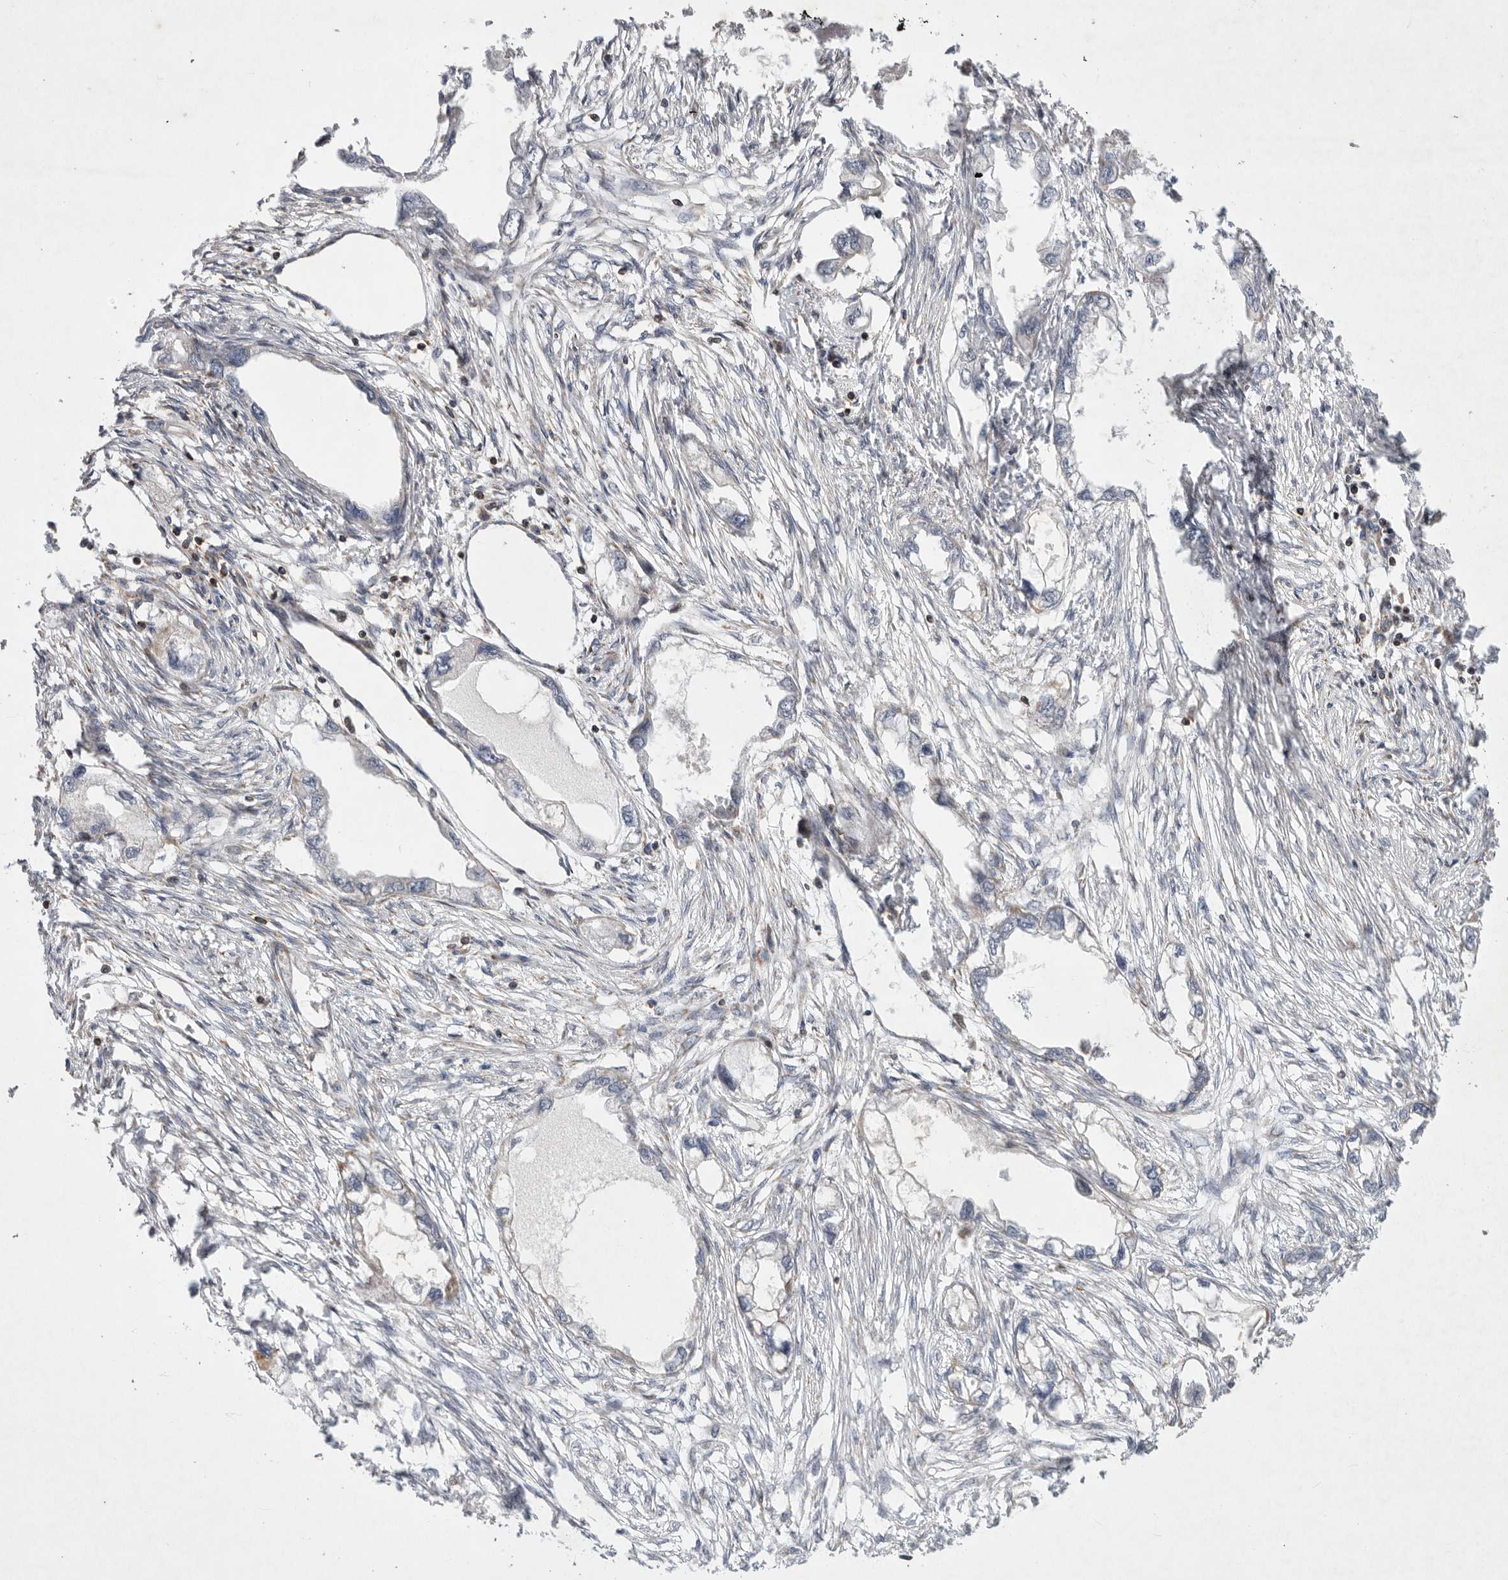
{"staining": {"intensity": "negative", "quantity": "none", "location": "none"}, "tissue": "endometrial cancer", "cell_type": "Tumor cells", "image_type": "cancer", "snomed": [{"axis": "morphology", "description": "Adenocarcinoma, NOS"}, {"axis": "morphology", "description": "Adenocarcinoma, metastatic, NOS"}, {"axis": "topography", "description": "Adipose tissue"}, {"axis": "topography", "description": "Endometrium"}], "caption": "Histopathology image shows no significant protein staining in tumor cells of endometrial cancer.", "gene": "MPZL1", "patient": {"sex": "female", "age": 67}}